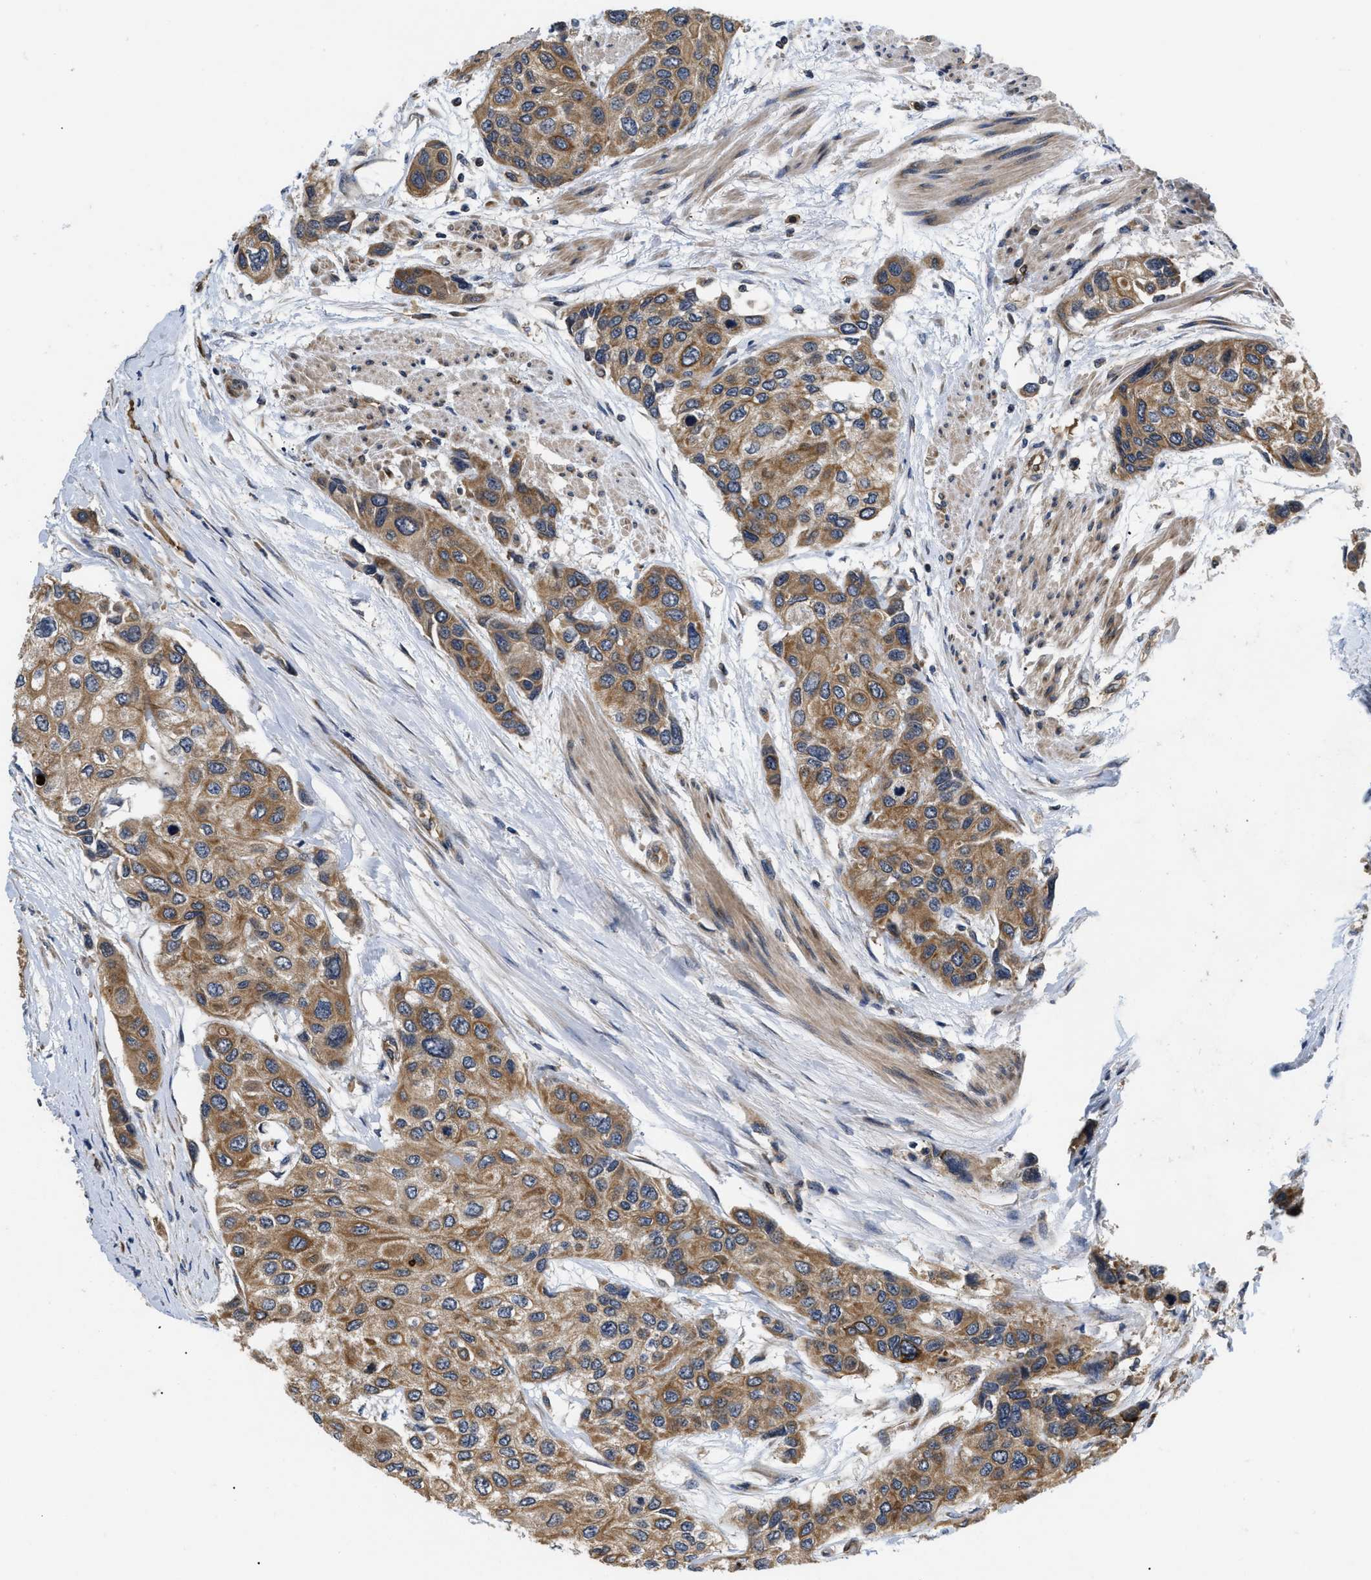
{"staining": {"intensity": "moderate", "quantity": ">75%", "location": "cytoplasmic/membranous"}, "tissue": "urothelial cancer", "cell_type": "Tumor cells", "image_type": "cancer", "snomed": [{"axis": "morphology", "description": "Urothelial carcinoma, High grade"}, {"axis": "topography", "description": "Urinary bladder"}], "caption": "Human urothelial cancer stained with a brown dye reveals moderate cytoplasmic/membranous positive expression in about >75% of tumor cells.", "gene": "HMGCR", "patient": {"sex": "female", "age": 56}}